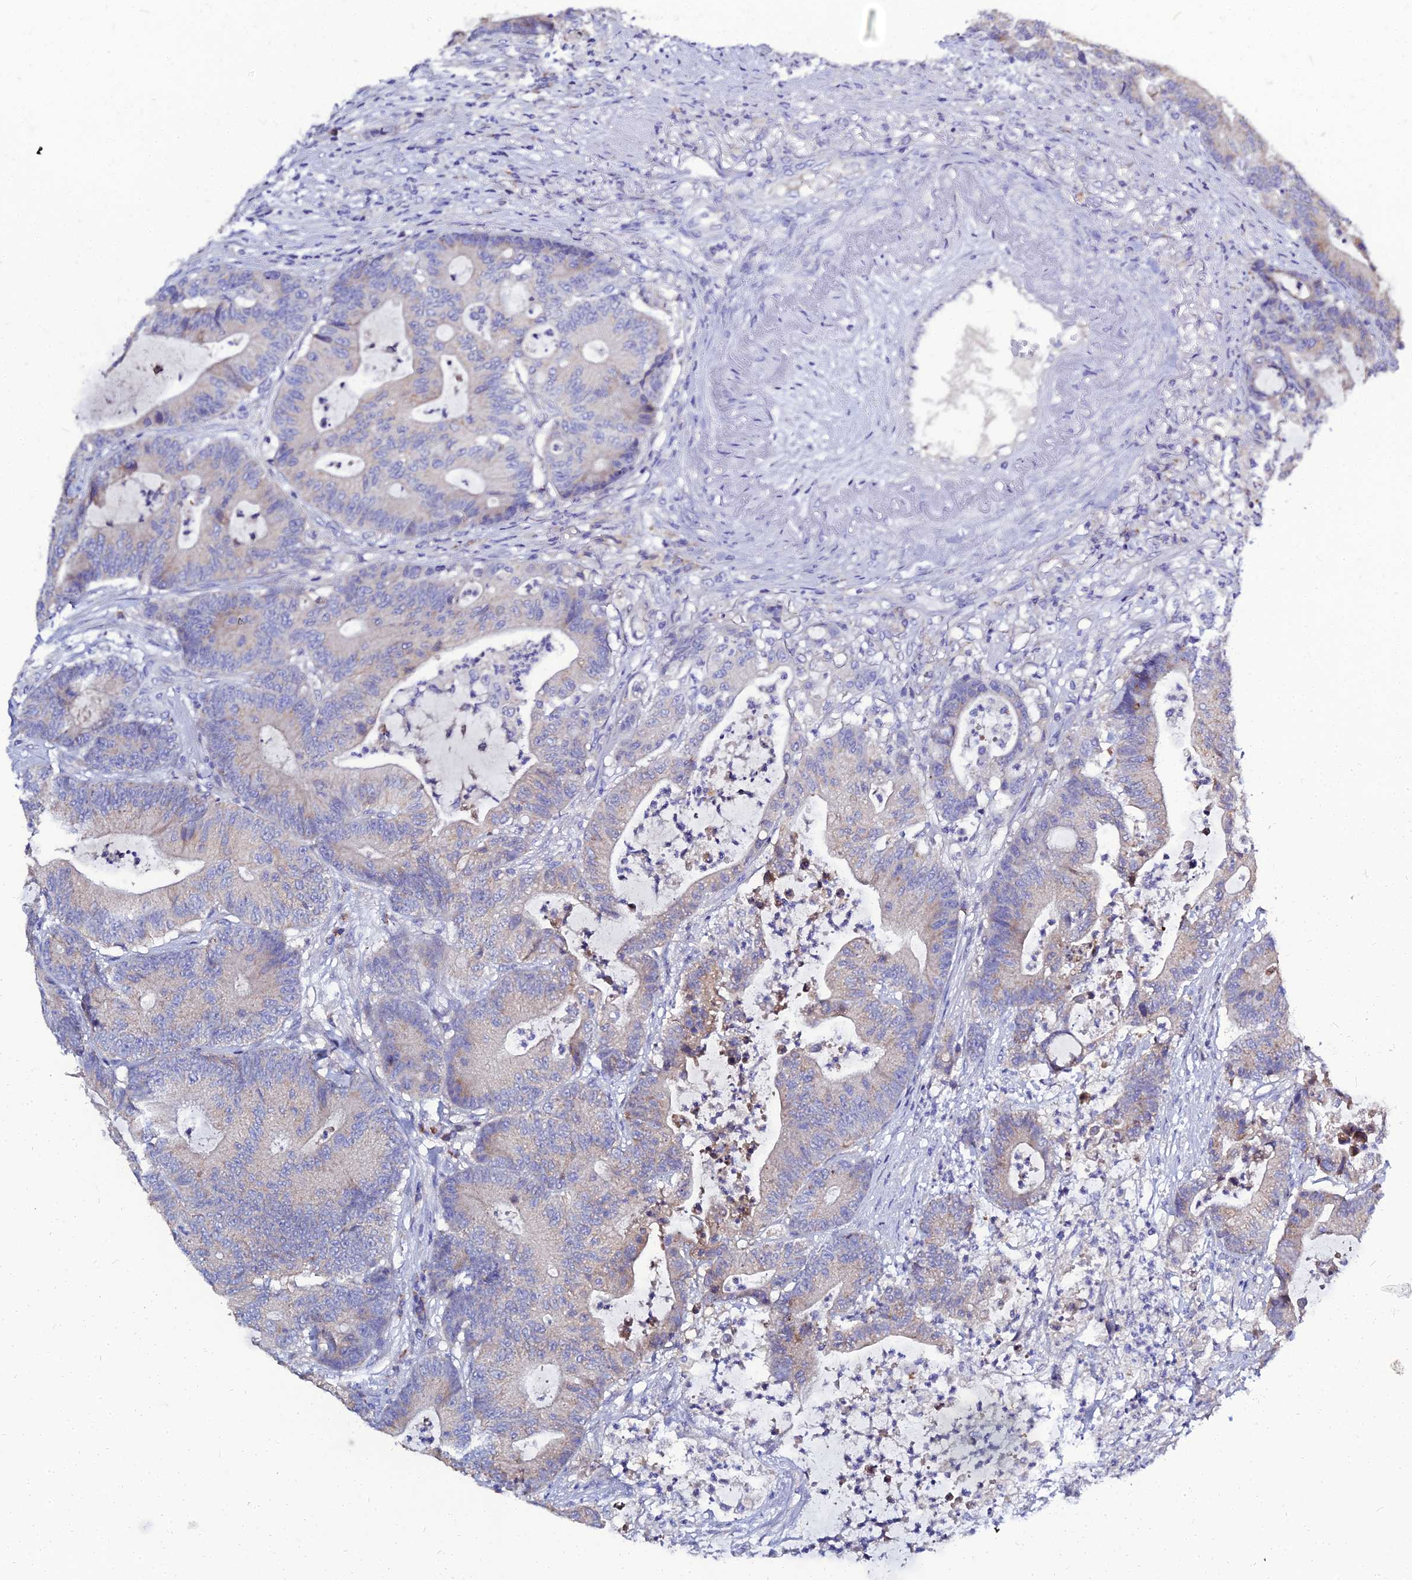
{"staining": {"intensity": "weak", "quantity": "<25%", "location": "cytoplasmic/membranous"}, "tissue": "colorectal cancer", "cell_type": "Tumor cells", "image_type": "cancer", "snomed": [{"axis": "morphology", "description": "Adenocarcinoma, NOS"}, {"axis": "topography", "description": "Colon"}], "caption": "IHC photomicrograph of human colorectal cancer stained for a protein (brown), which displays no staining in tumor cells. (Brightfield microscopy of DAB (3,3'-diaminobenzidine) immunohistochemistry (IHC) at high magnification).", "gene": "NPY", "patient": {"sex": "female", "age": 84}}